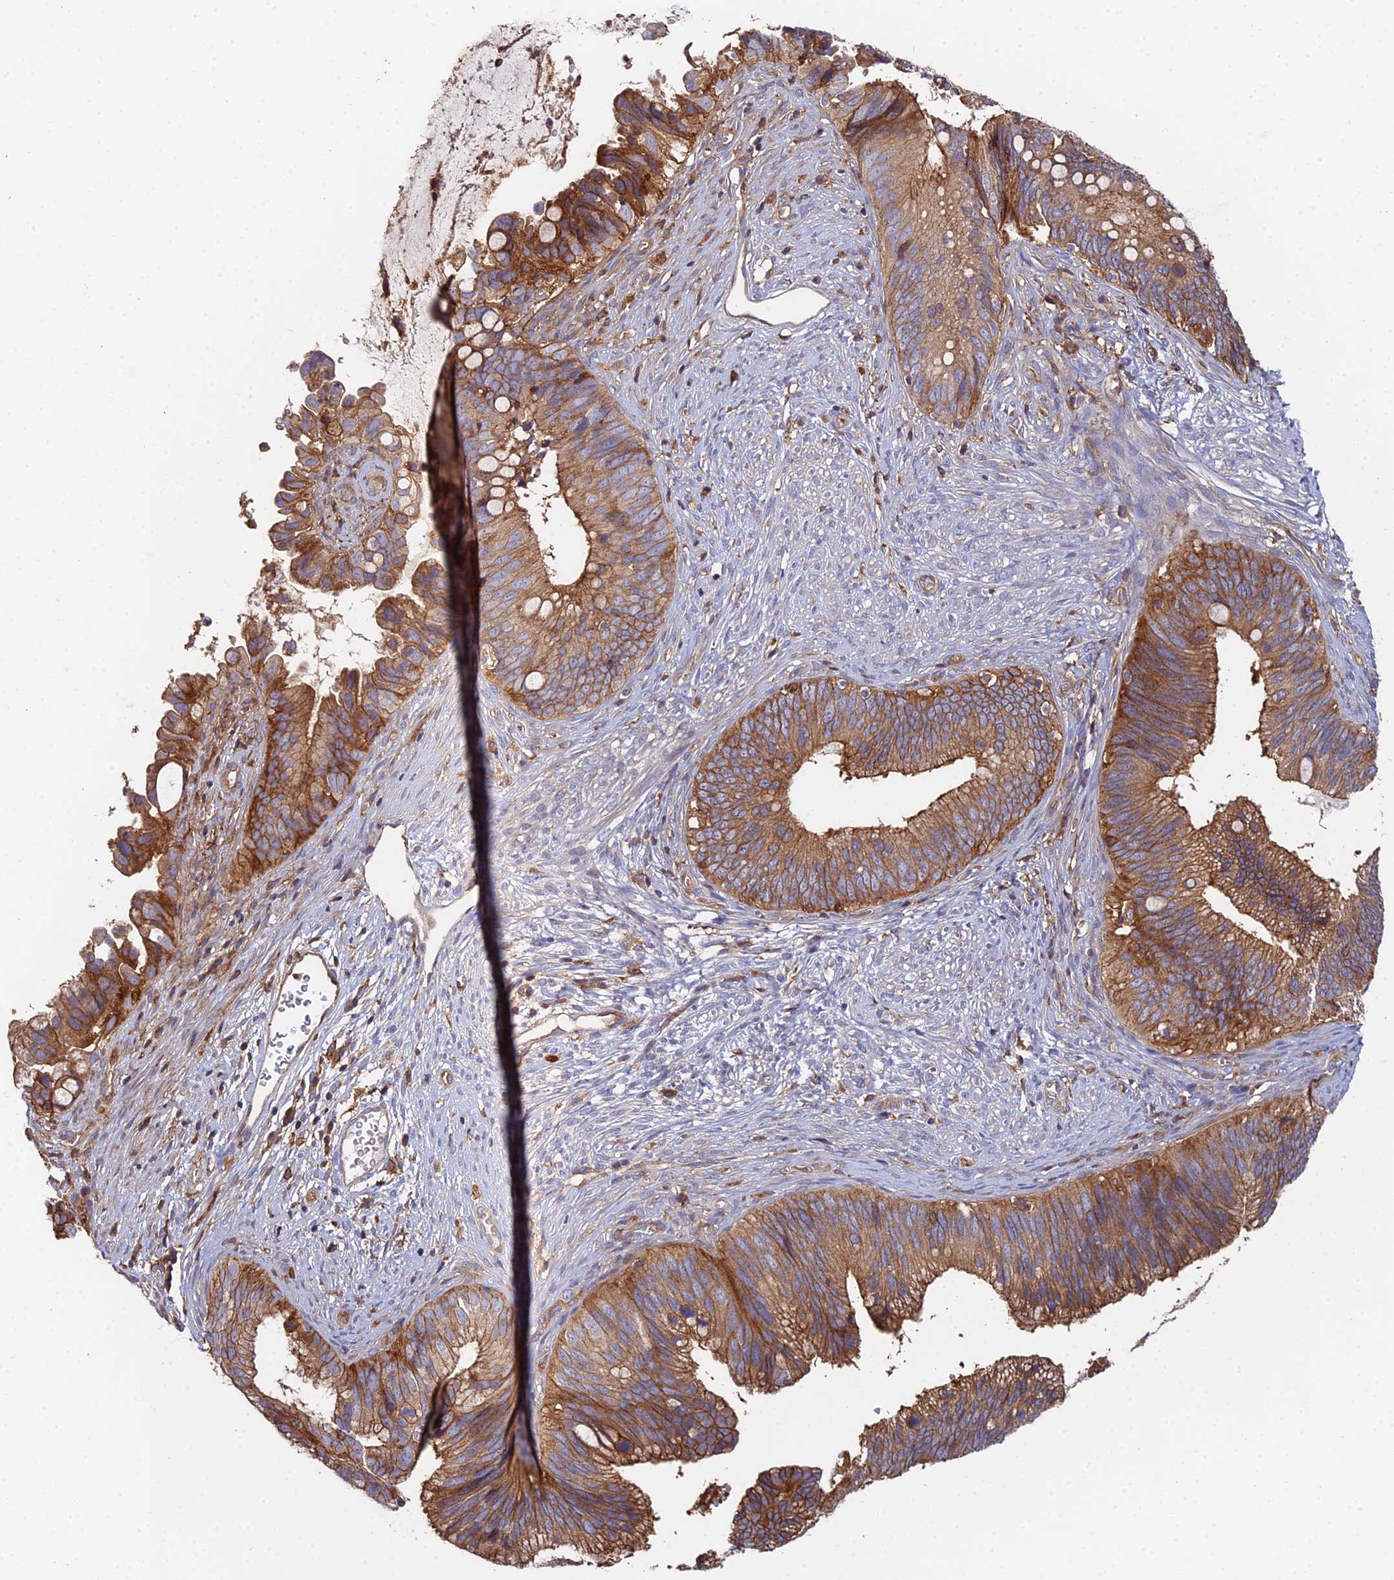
{"staining": {"intensity": "strong", "quantity": ">75%", "location": "cytoplasmic/membranous"}, "tissue": "cervical cancer", "cell_type": "Tumor cells", "image_type": "cancer", "snomed": [{"axis": "morphology", "description": "Adenocarcinoma, NOS"}, {"axis": "topography", "description": "Cervix"}], "caption": "Brown immunohistochemical staining in cervical cancer shows strong cytoplasmic/membranous positivity in about >75% of tumor cells. (DAB (3,3'-diaminobenzidine) IHC with brightfield microscopy, high magnification).", "gene": "GNG5B", "patient": {"sex": "female", "age": 42}}